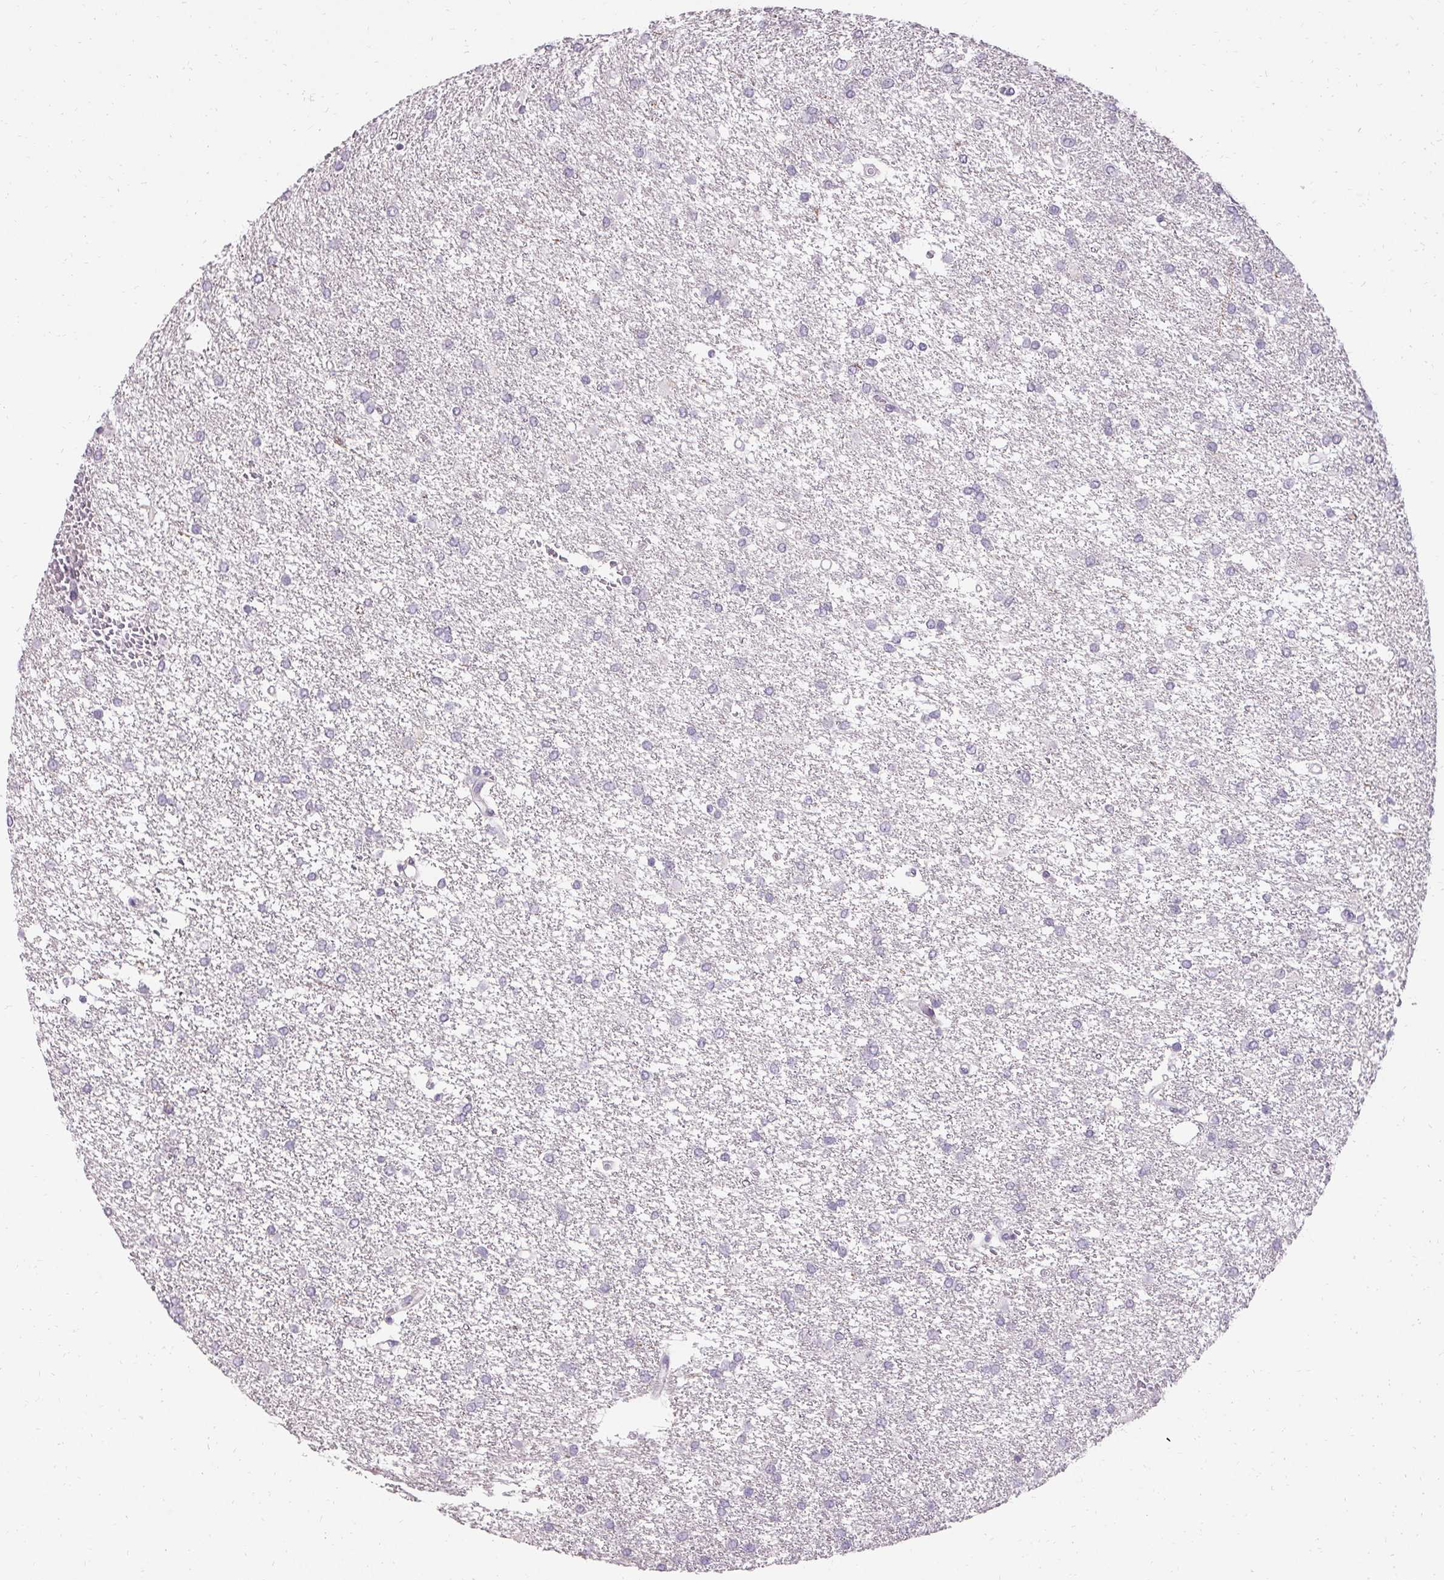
{"staining": {"intensity": "negative", "quantity": "none", "location": "none"}, "tissue": "glioma", "cell_type": "Tumor cells", "image_type": "cancer", "snomed": [{"axis": "morphology", "description": "Glioma, malignant, High grade"}, {"axis": "topography", "description": "Brain"}], "caption": "Glioma stained for a protein using immunohistochemistry exhibits no expression tumor cells.", "gene": "HSD17B3", "patient": {"sex": "female", "age": 61}}